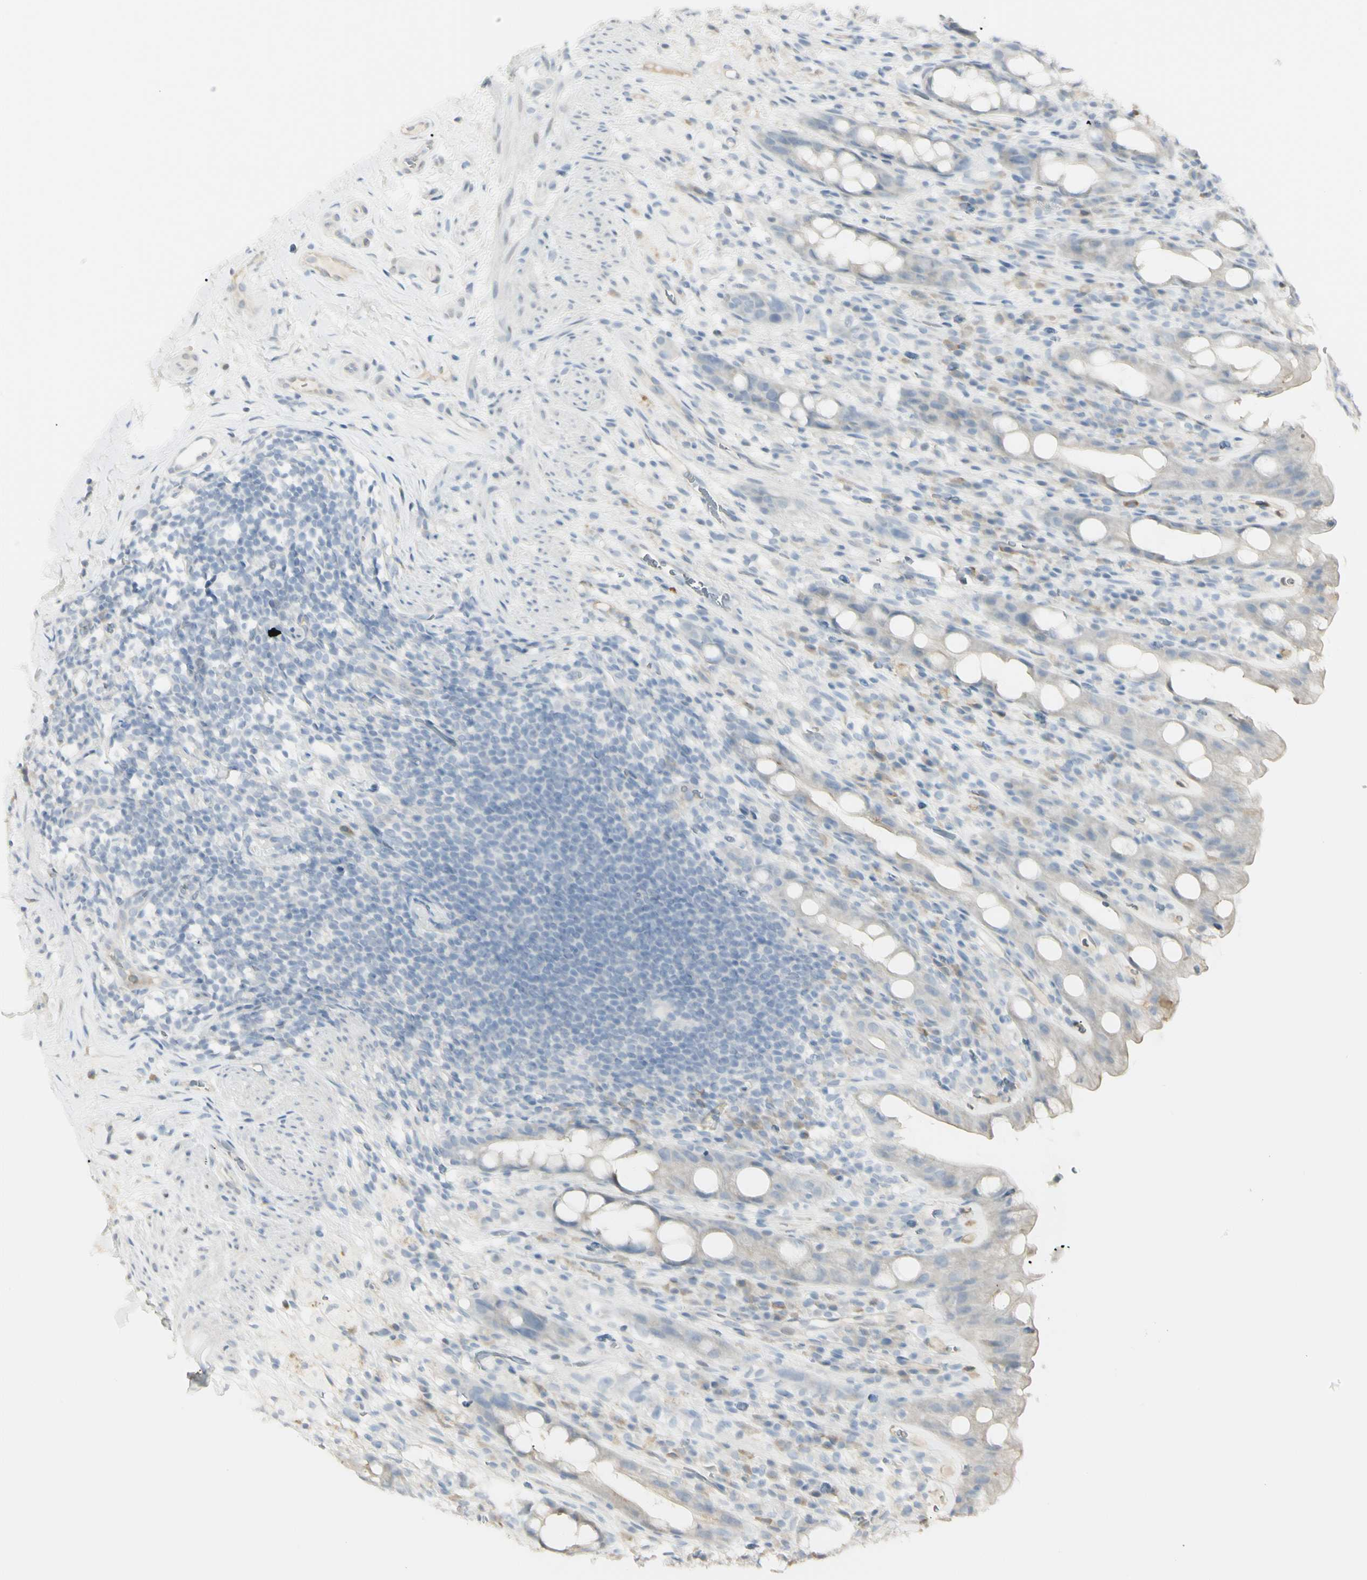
{"staining": {"intensity": "negative", "quantity": "none", "location": "none"}, "tissue": "rectum", "cell_type": "Glandular cells", "image_type": "normal", "snomed": [{"axis": "morphology", "description": "Normal tissue, NOS"}, {"axis": "topography", "description": "Rectum"}], "caption": "IHC of normal rectum exhibits no staining in glandular cells.", "gene": "PIP", "patient": {"sex": "male", "age": 44}}